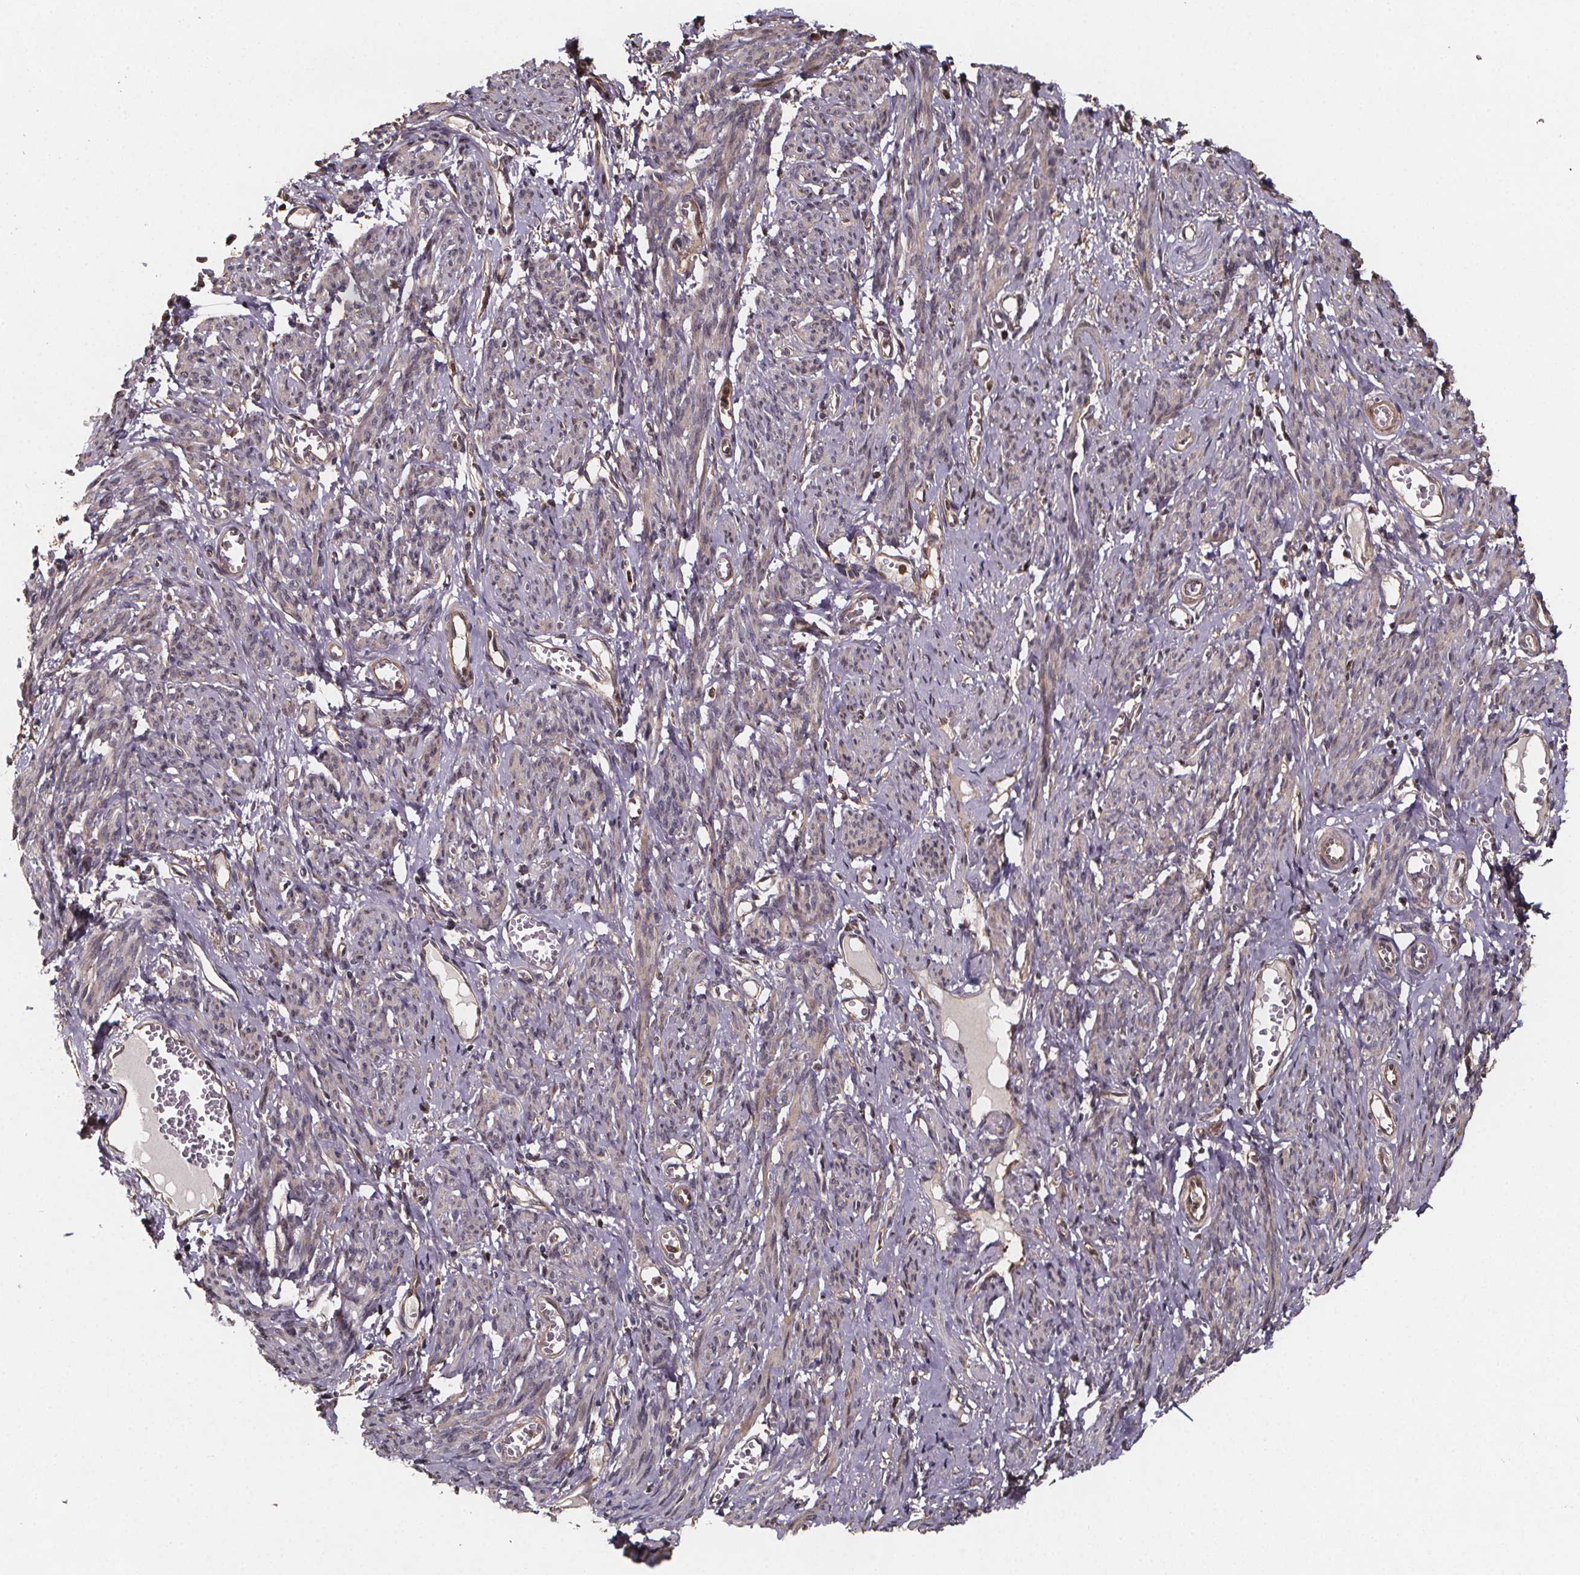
{"staining": {"intensity": "weak", "quantity": "<25%", "location": "cytoplasmic/membranous"}, "tissue": "smooth muscle", "cell_type": "Smooth muscle cells", "image_type": "normal", "snomed": [{"axis": "morphology", "description": "Normal tissue, NOS"}, {"axis": "topography", "description": "Smooth muscle"}], "caption": "This is an IHC micrograph of normal smooth muscle. There is no positivity in smooth muscle cells.", "gene": "ZNF879", "patient": {"sex": "female", "age": 65}}